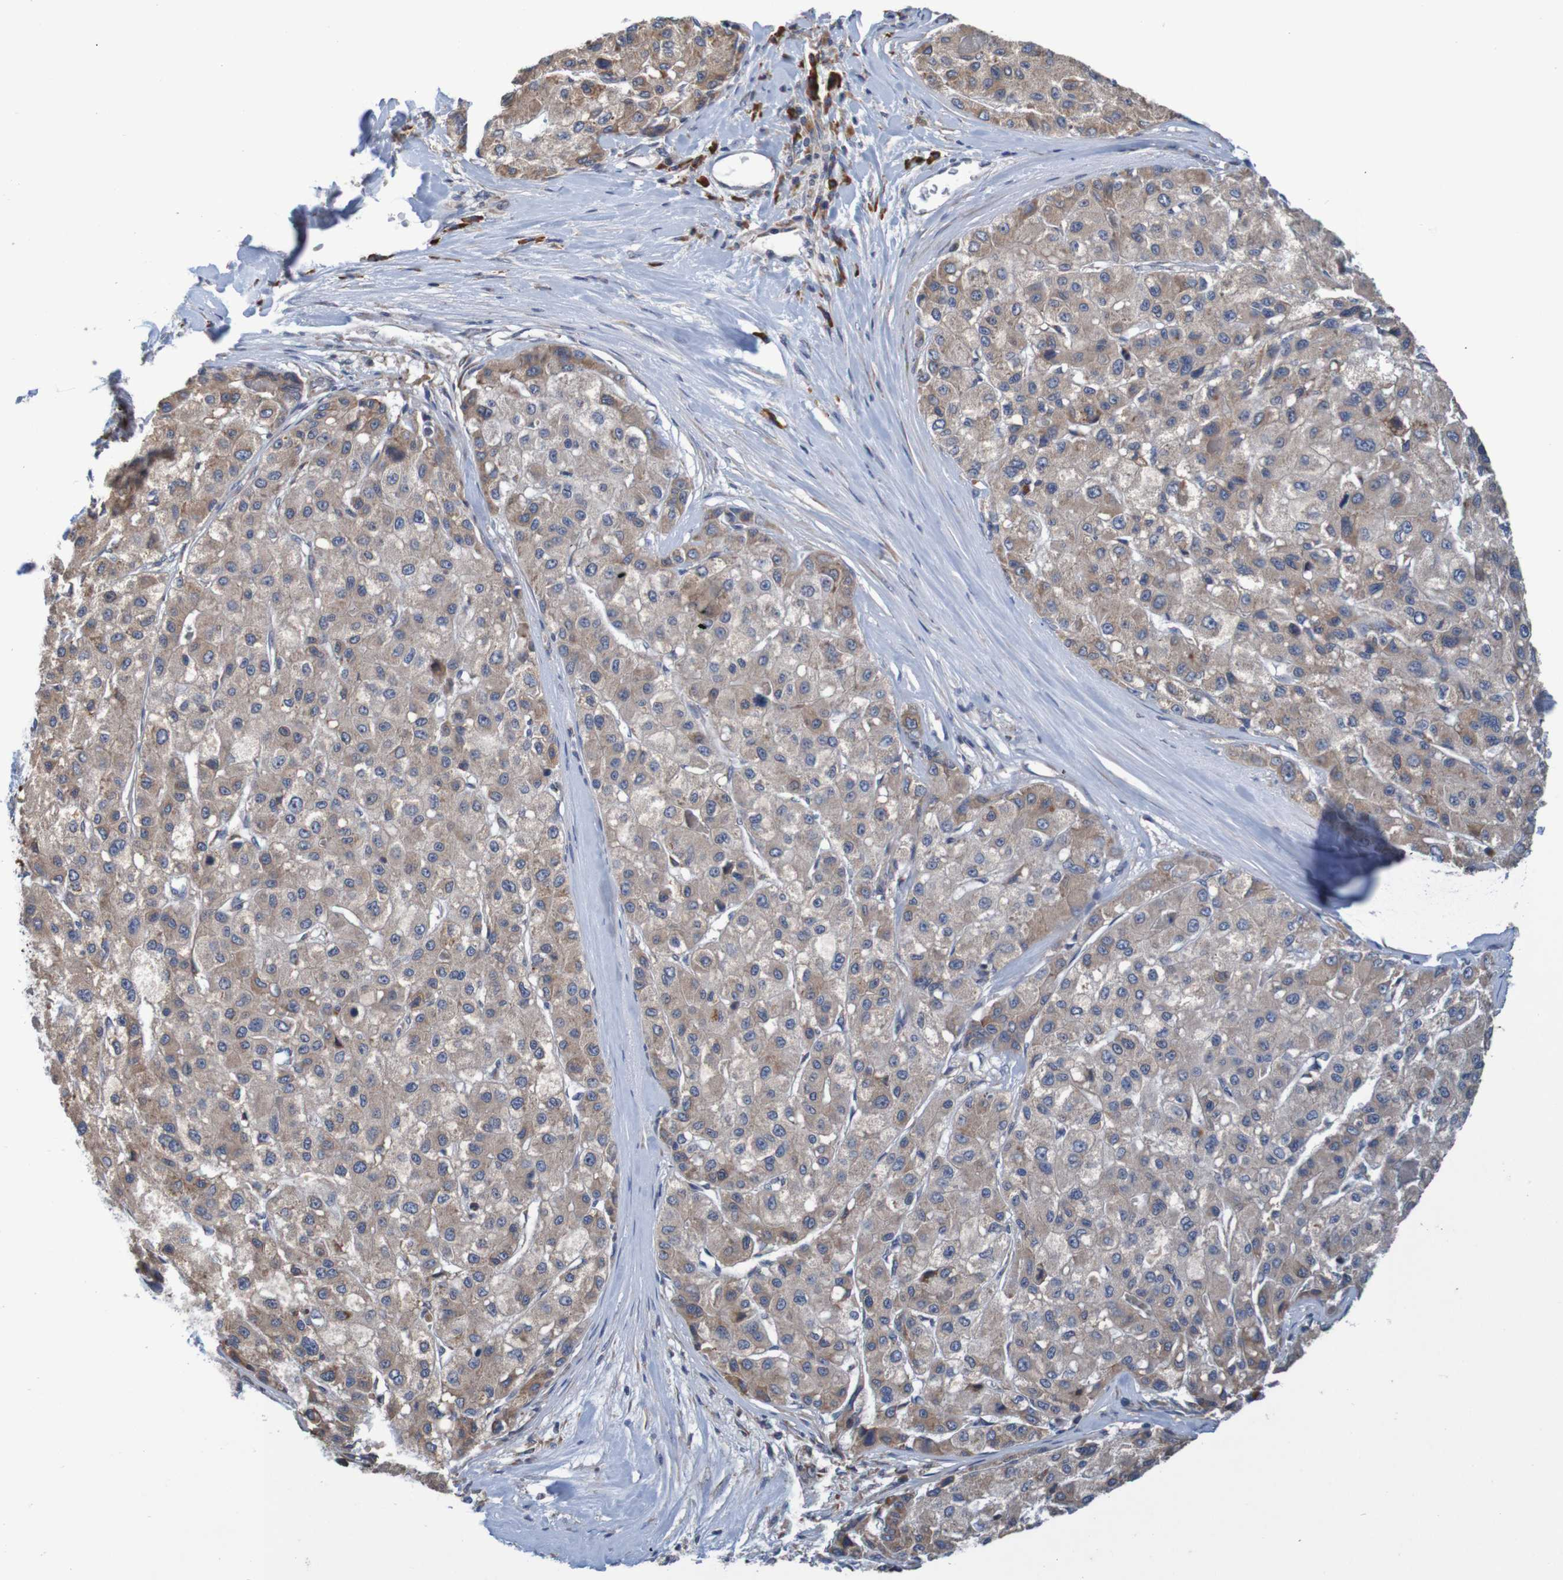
{"staining": {"intensity": "moderate", "quantity": ">75%", "location": "cytoplasmic/membranous"}, "tissue": "liver cancer", "cell_type": "Tumor cells", "image_type": "cancer", "snomed": [{"axis": "morphology", "description": "Carcinoma, Hepatocellular, NOS"}, {"axis": "topography", "description": "Liver"}], "caption": "Protein staining by immunohistochemistry displays moderate cytoplasmic/membranous staining in about >75% of tumor cells in hepatocellular carcinoma (liver).", "gene": "CLDN18", "patient": {"sex": "male", "age": 80}}